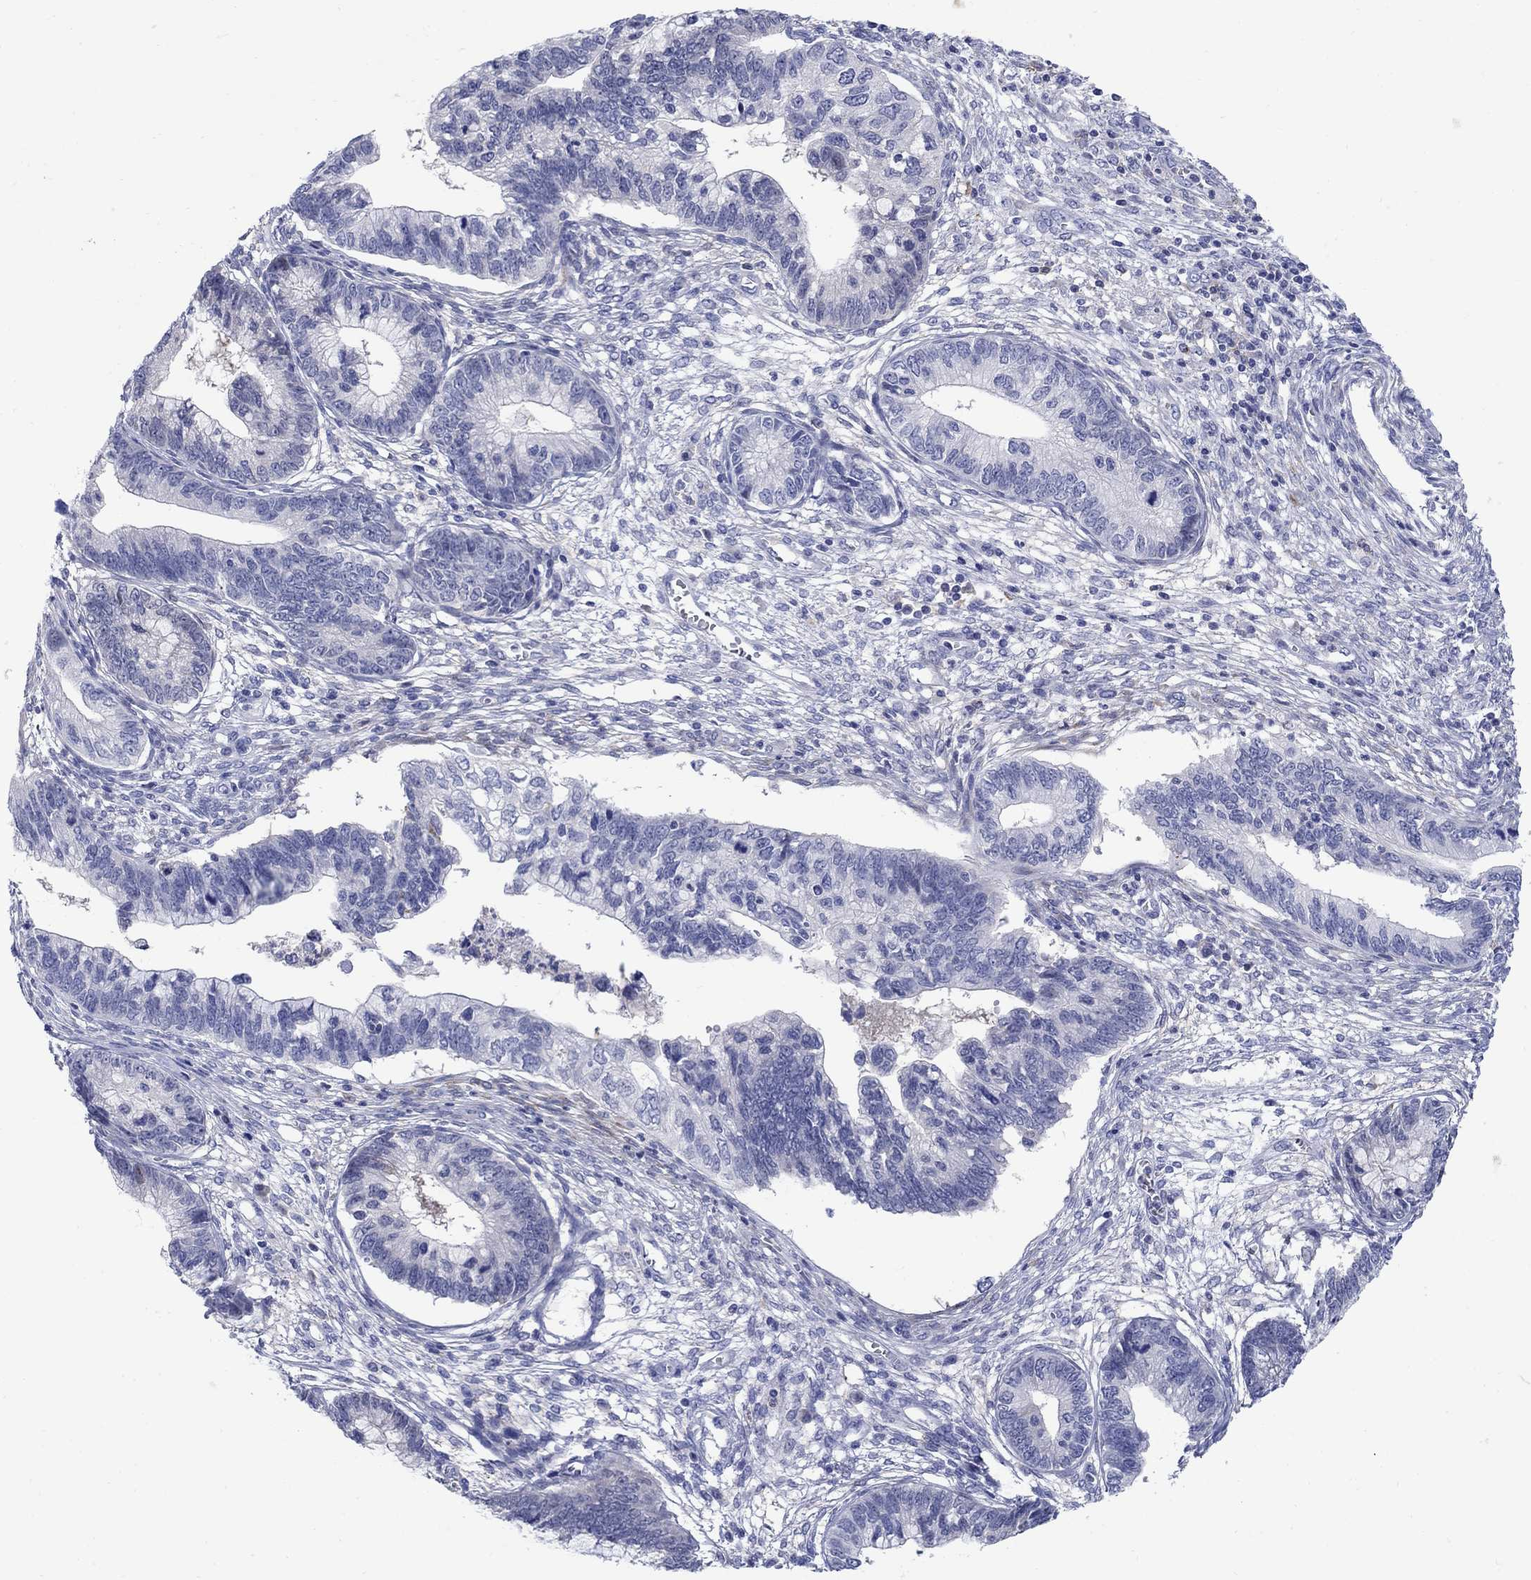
{"staining": {"intensity": "negative", "quantity": "none", "location": "none"}, "tissue": "cervical cancer", "cell_type": "Tumor cells", "image_type": "cancer", "snomed": [{"axis": "morphology", "description": "Adenocarcinoma, NOS"}, {"axis": "topography", "description": "Cervix"}], "caption": "Immunohistochemical staining of cervical adenocarcinoma displays no significant expression in tumor cells. Brightfield microscopy of immunohistochemistry stained with DAB (brown) and hematoxylin (blue), captured at high magnification.", "gene": "REEP2", "patient": {"sex": "female", "age": 44}}